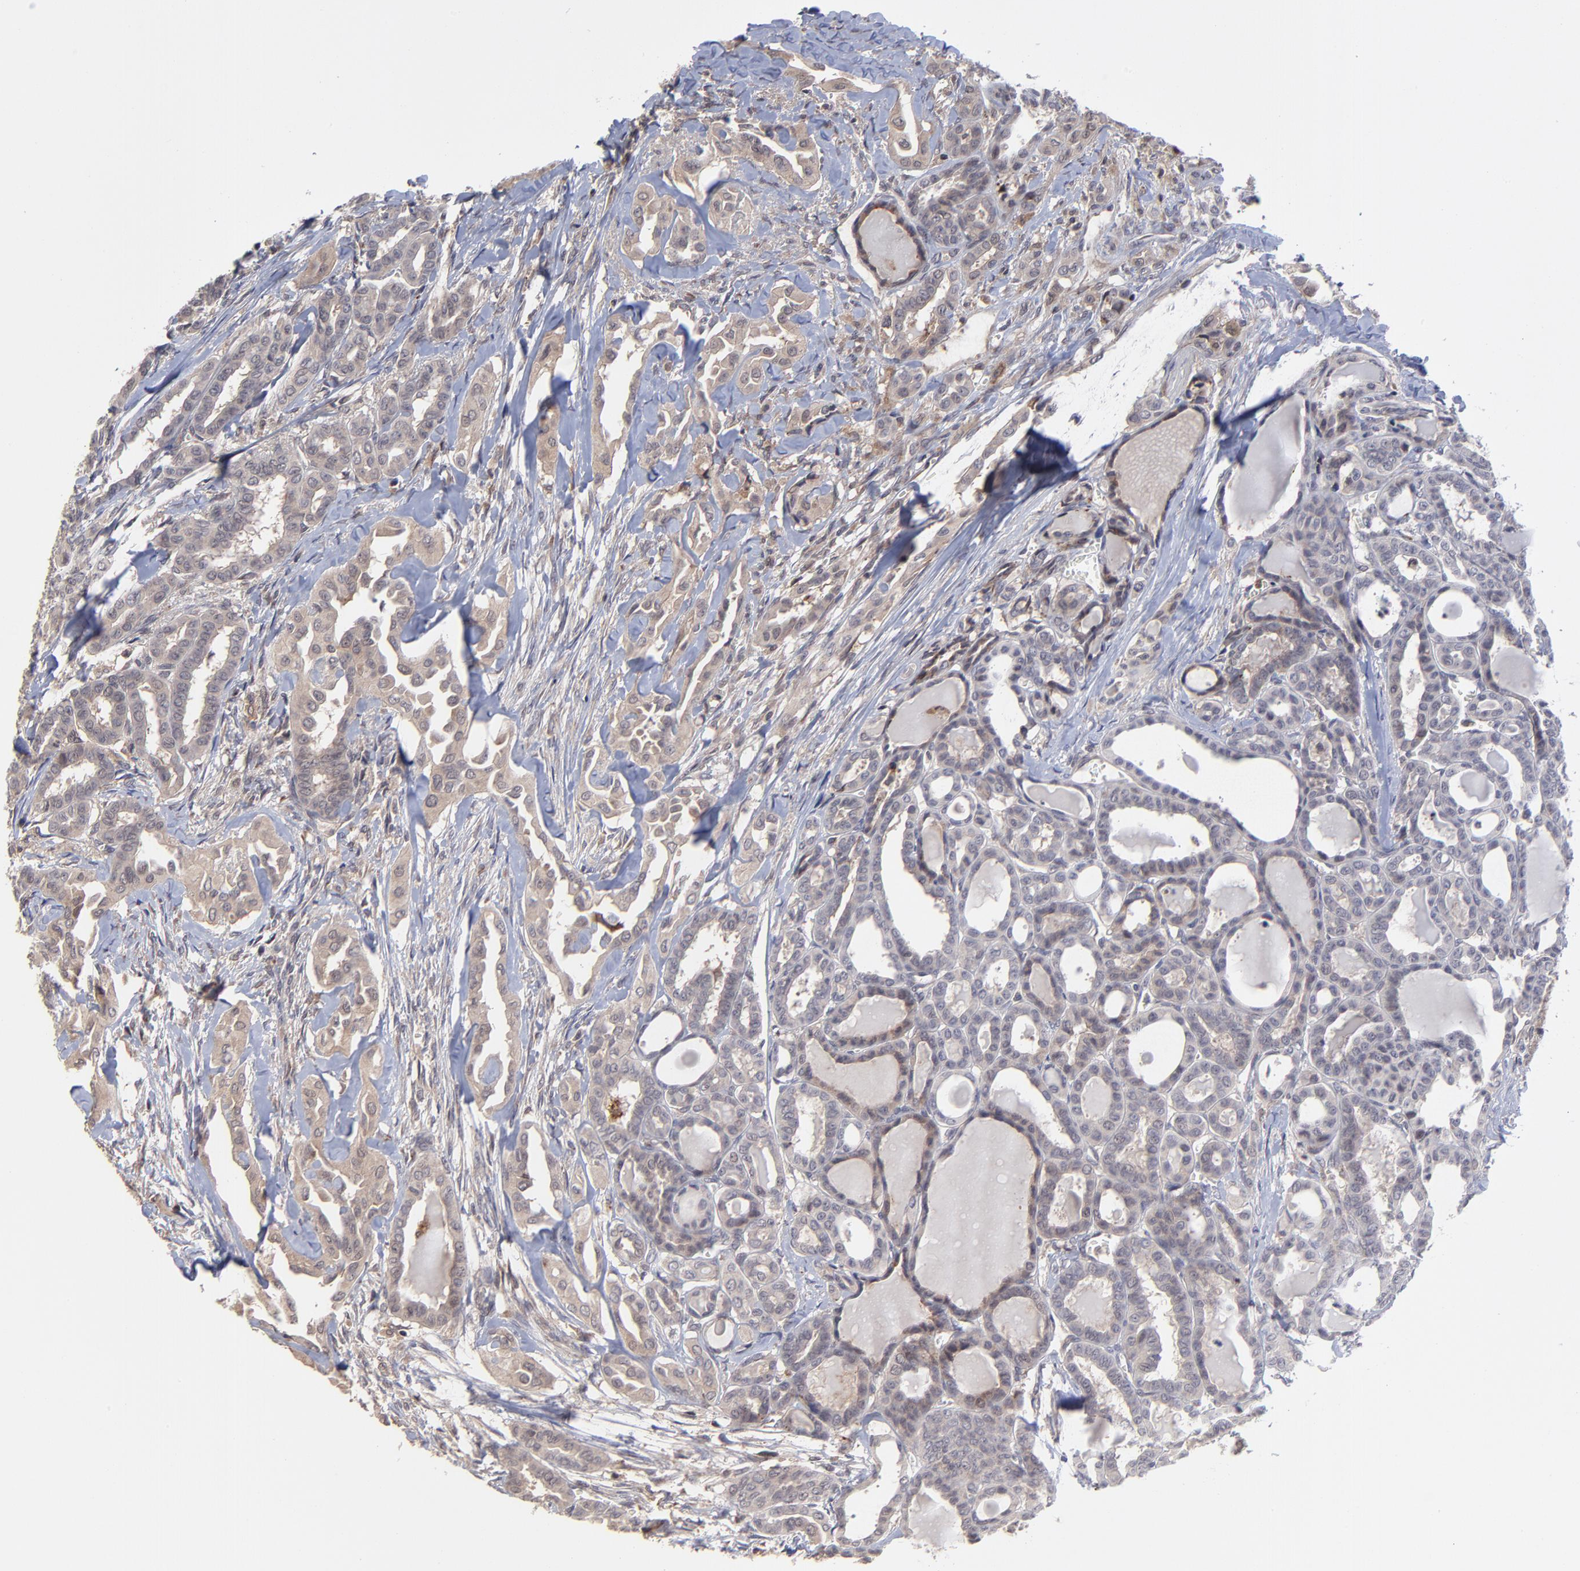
{"staining": {"intensity": "moderate", "quantity": "25%-75%", "location": "cytoplasmic/membranous"}, "tissue": "thyroid cancer", "cell_type": "Tumor cells", "image_type": "cancer", "snomed": [{"axis": "morphology", "description": "Carcinoma, NOS"}, {"axis": "topography", "description": "Thyroid gland"}], "caption": "High-power microscopy captured an IHC micrograph of thyroid cancer, revealing moderate cytoplasmic/membranous positivity in about 25%-75% of tumor cells. (Brightfield microscopy of DAB IHC at high magnification).", "gene": "UBE2L6", "patient": {"sex": "female", "age": 91}}